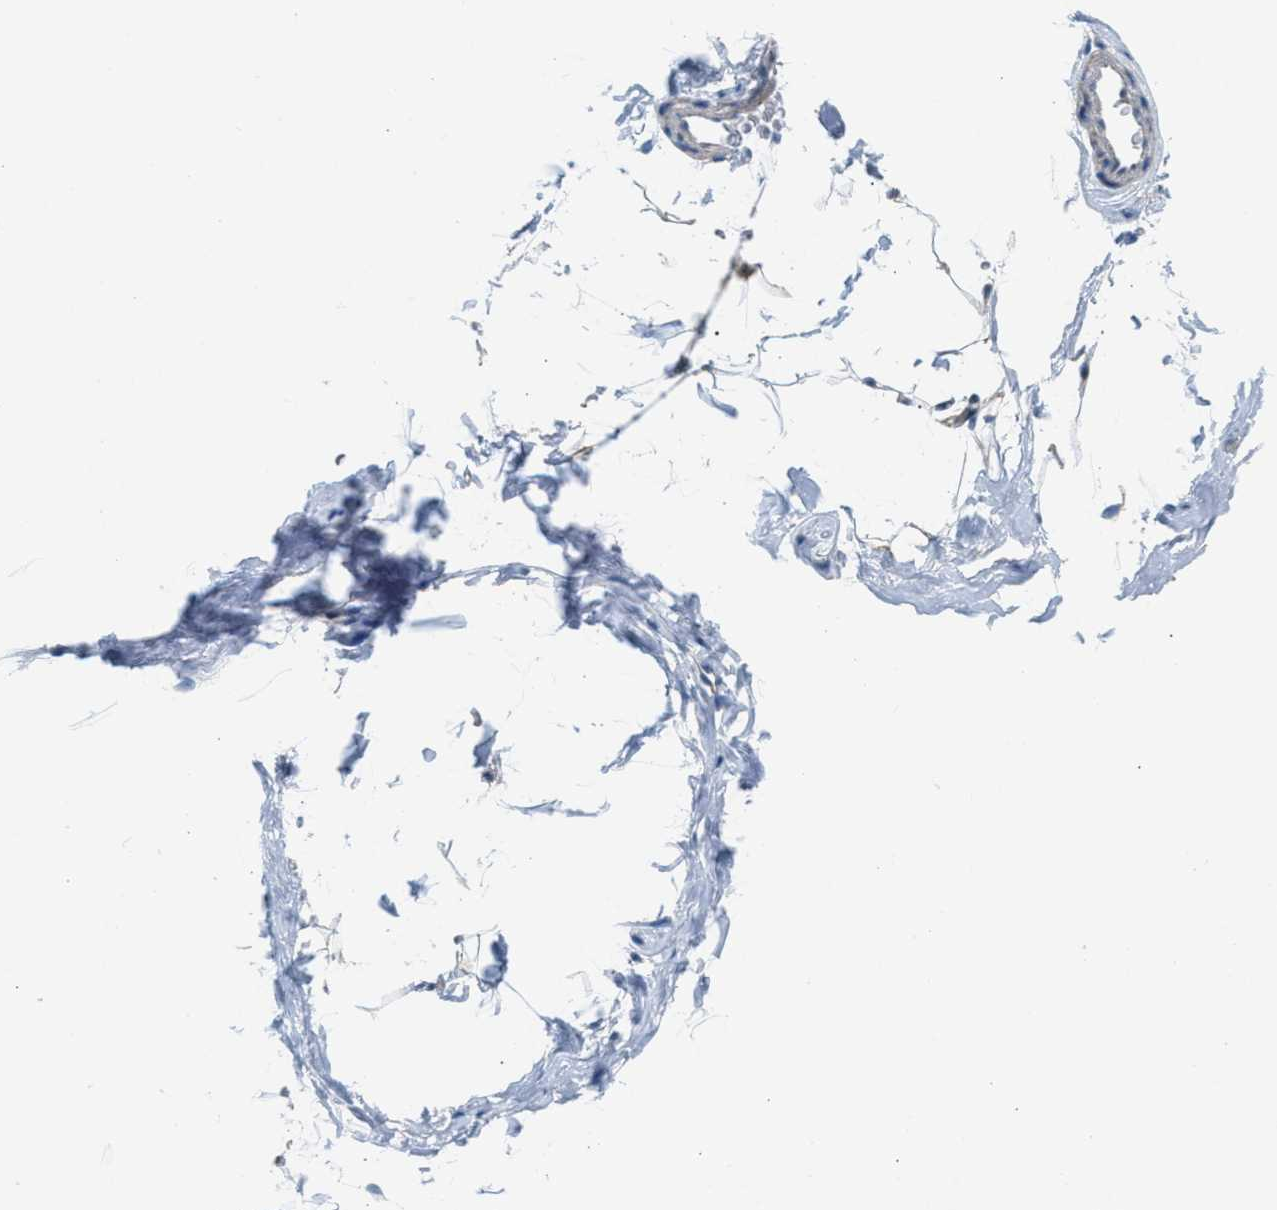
{"staining": {"intensity": "negative", "quantity": "none", "location": "none"}, "tissue": "adipose tissue", "cell_type": "Adipocytes", "image_type": "normal", "snomed": [{"axis": "morphology", "description": "Normal tissue, NOS"}, {"axis": "topography", "description": "Breast"}, {"axis": "topography", "description": "Soft tissue"}], "caption": "Immunohistochemistry (IHC) of benign adipose tissue displays no positivity in adipocytes.", "gene": "TPH1", "patient": {"sex": "female", "age": 75}}